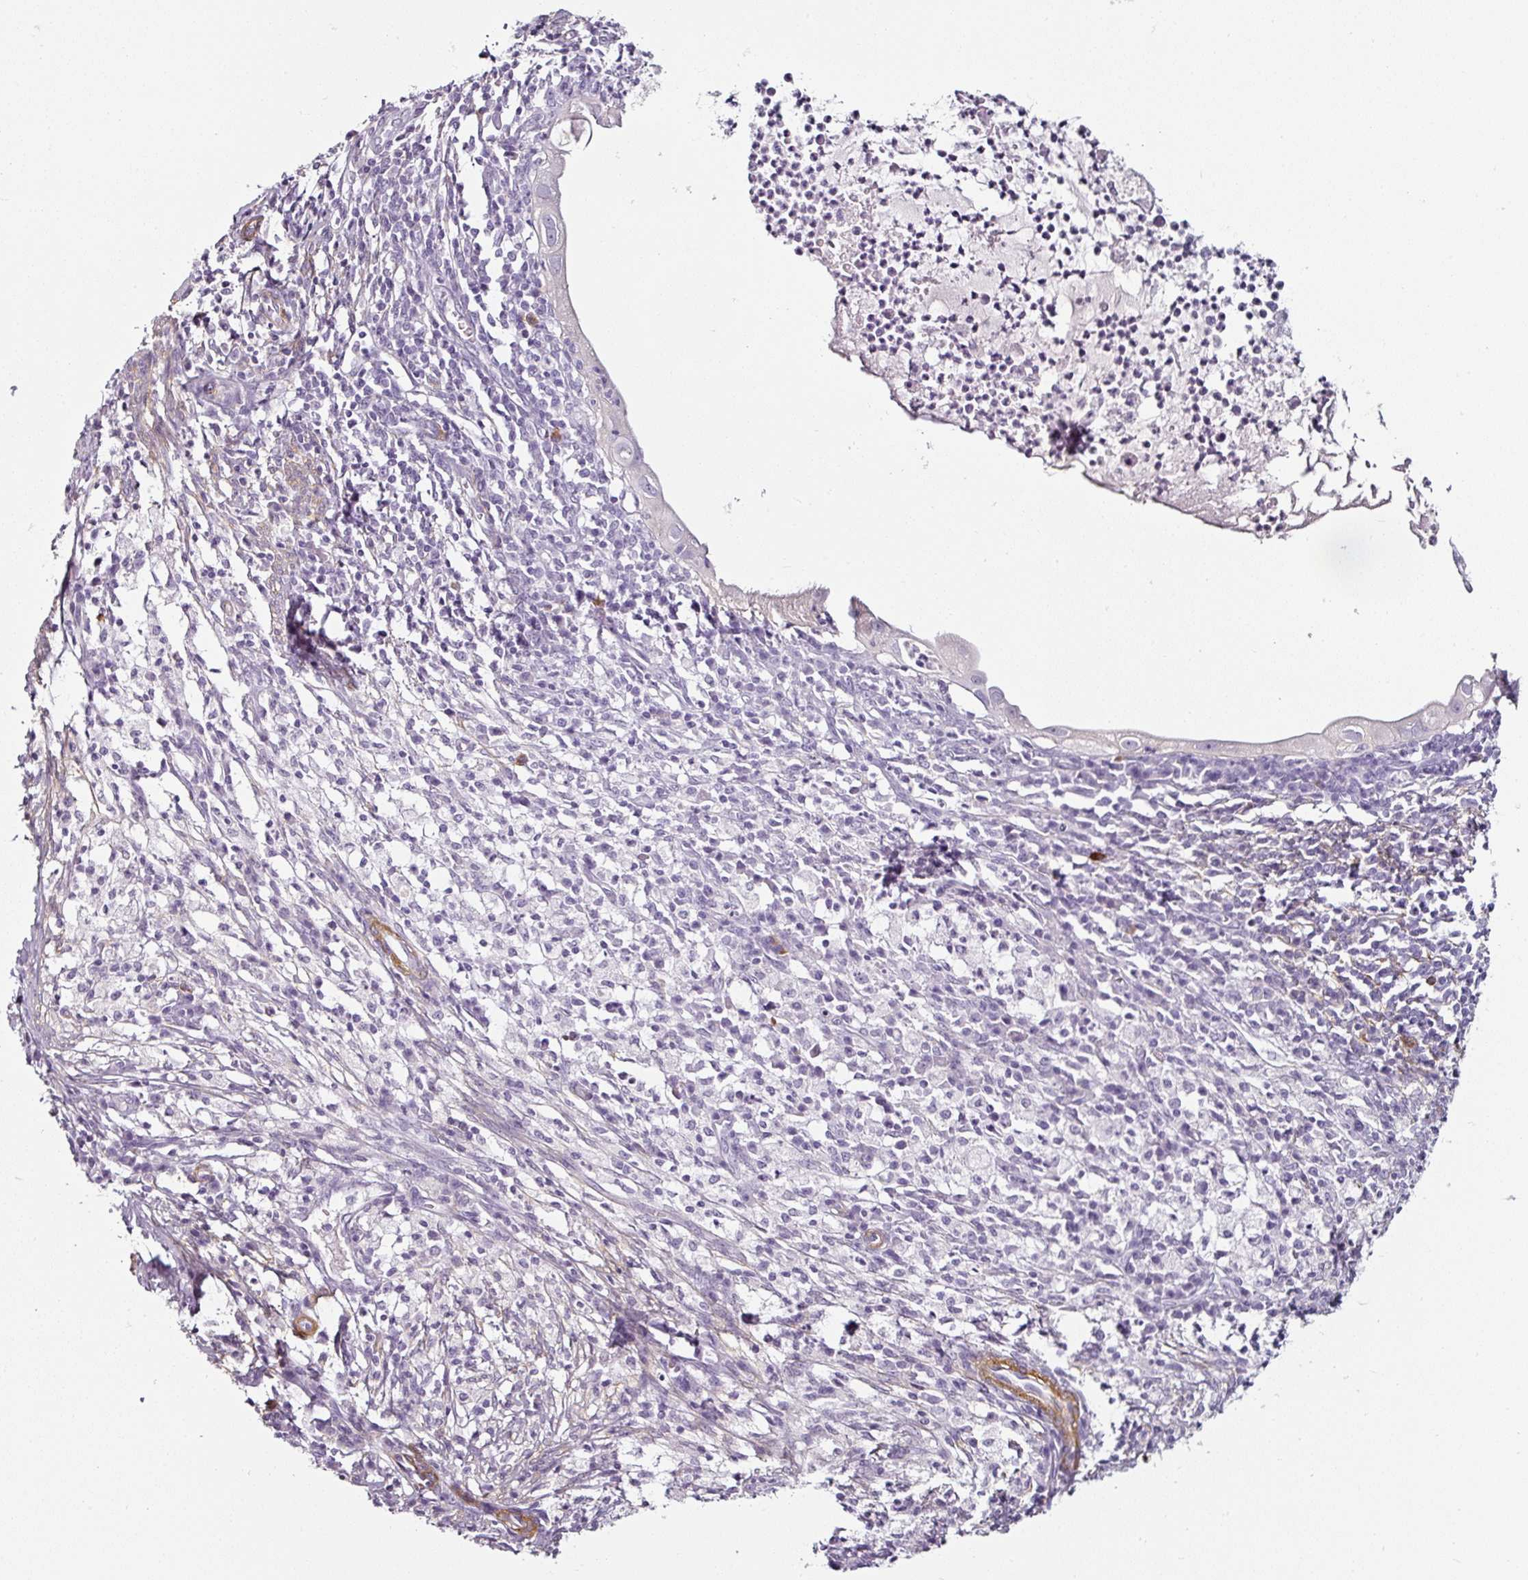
{"staining": {"intensity": "negative", "quantity": "none", "location": "none"}, "tissue": "cervical cancer", "cell_type": "Tumor cells", "image_type": "cancer", "snomed": [{"axis": "morphology", "description": "Adenocarcinoma, NOS"}, {"axis": "topography", "description": "Cervix"}], "caption": "Immunohistochemistry of human cervical adenocarcinoma displays no staining in tumor cells.", "gene": "CAP2", "patient": {"sex": "female", "age": 36}}